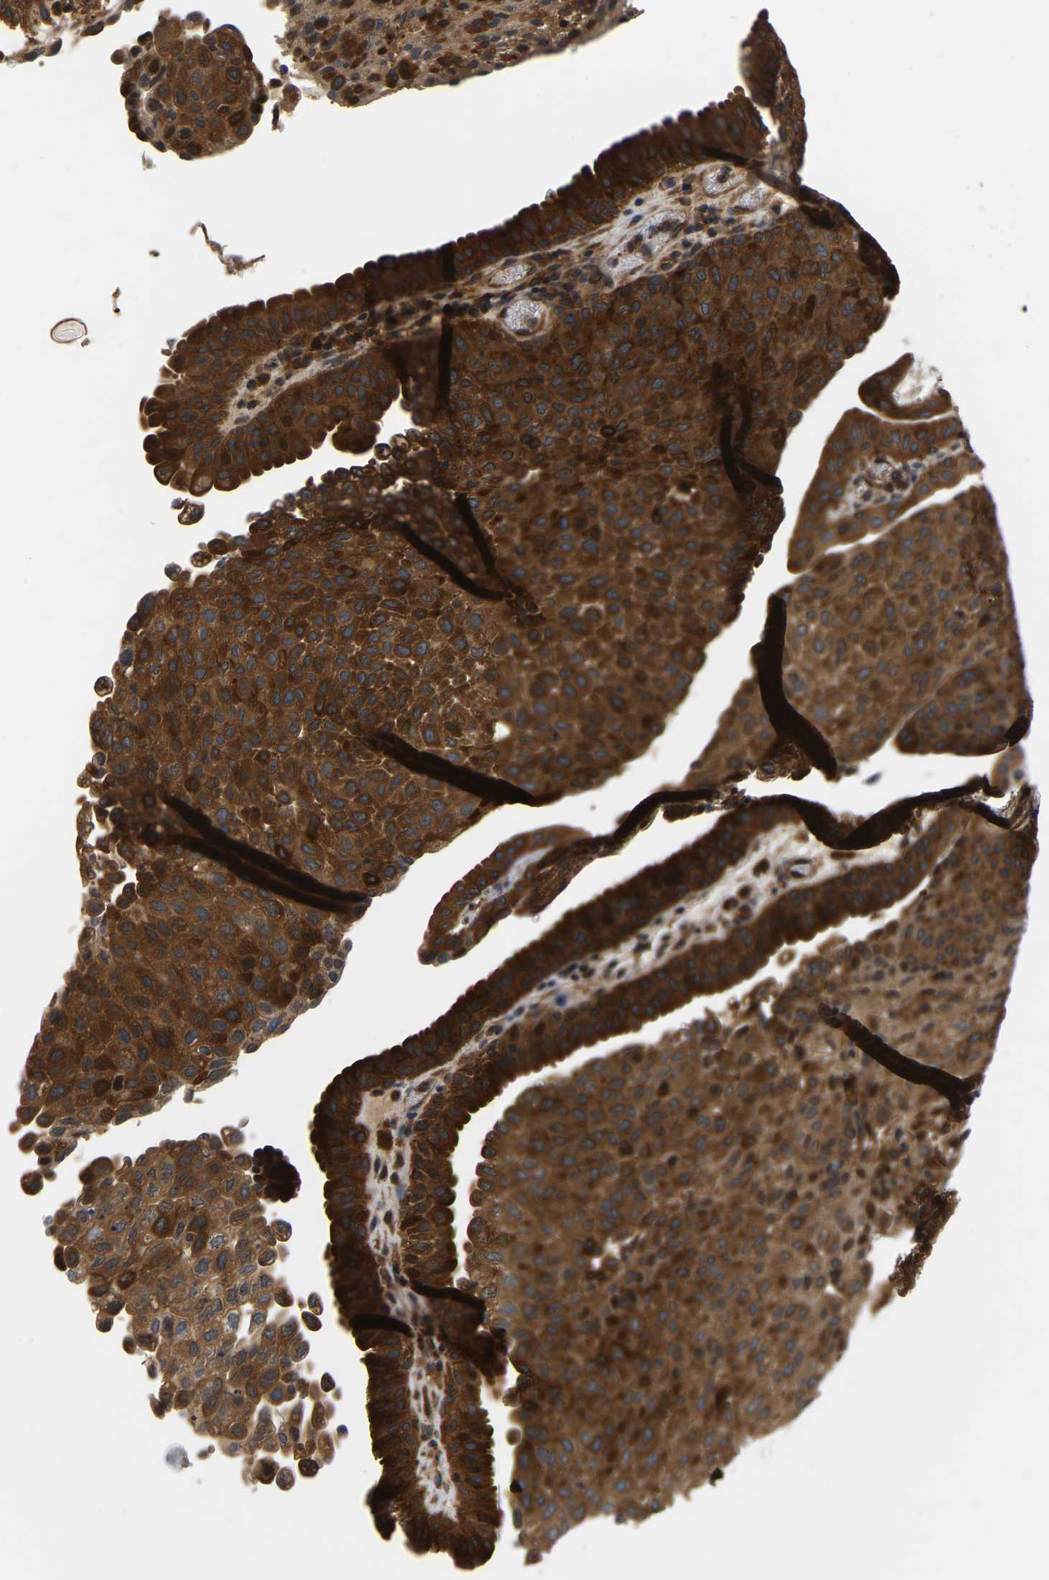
{"staining": {"intensity": "strong", "quantity": ">75%", "location": "cytoplasmic/membranous"}, "tissue": "urothelial cancer", "cell_type": "Tumor cells", "image_type": "cancer", "snomed": [{"axis": "morphology", "description": "Urothelial carcinoma, Low grade"}, {"axis": "morphology", "description": "Urothelial carcinoma, High grade"}, {"axis": "topography", "description": "Urinary bladder"}], "caption": "A brown stain highlights strong cytoplasmic/membranous positivity of a protein in human low-grade urothelial carcinoma tumor cells. The protein of interest is shown in brown color, while the nuclei are stained blue.", "gene": "GARS1", "patient": {"sex": "male", "age": 35}}